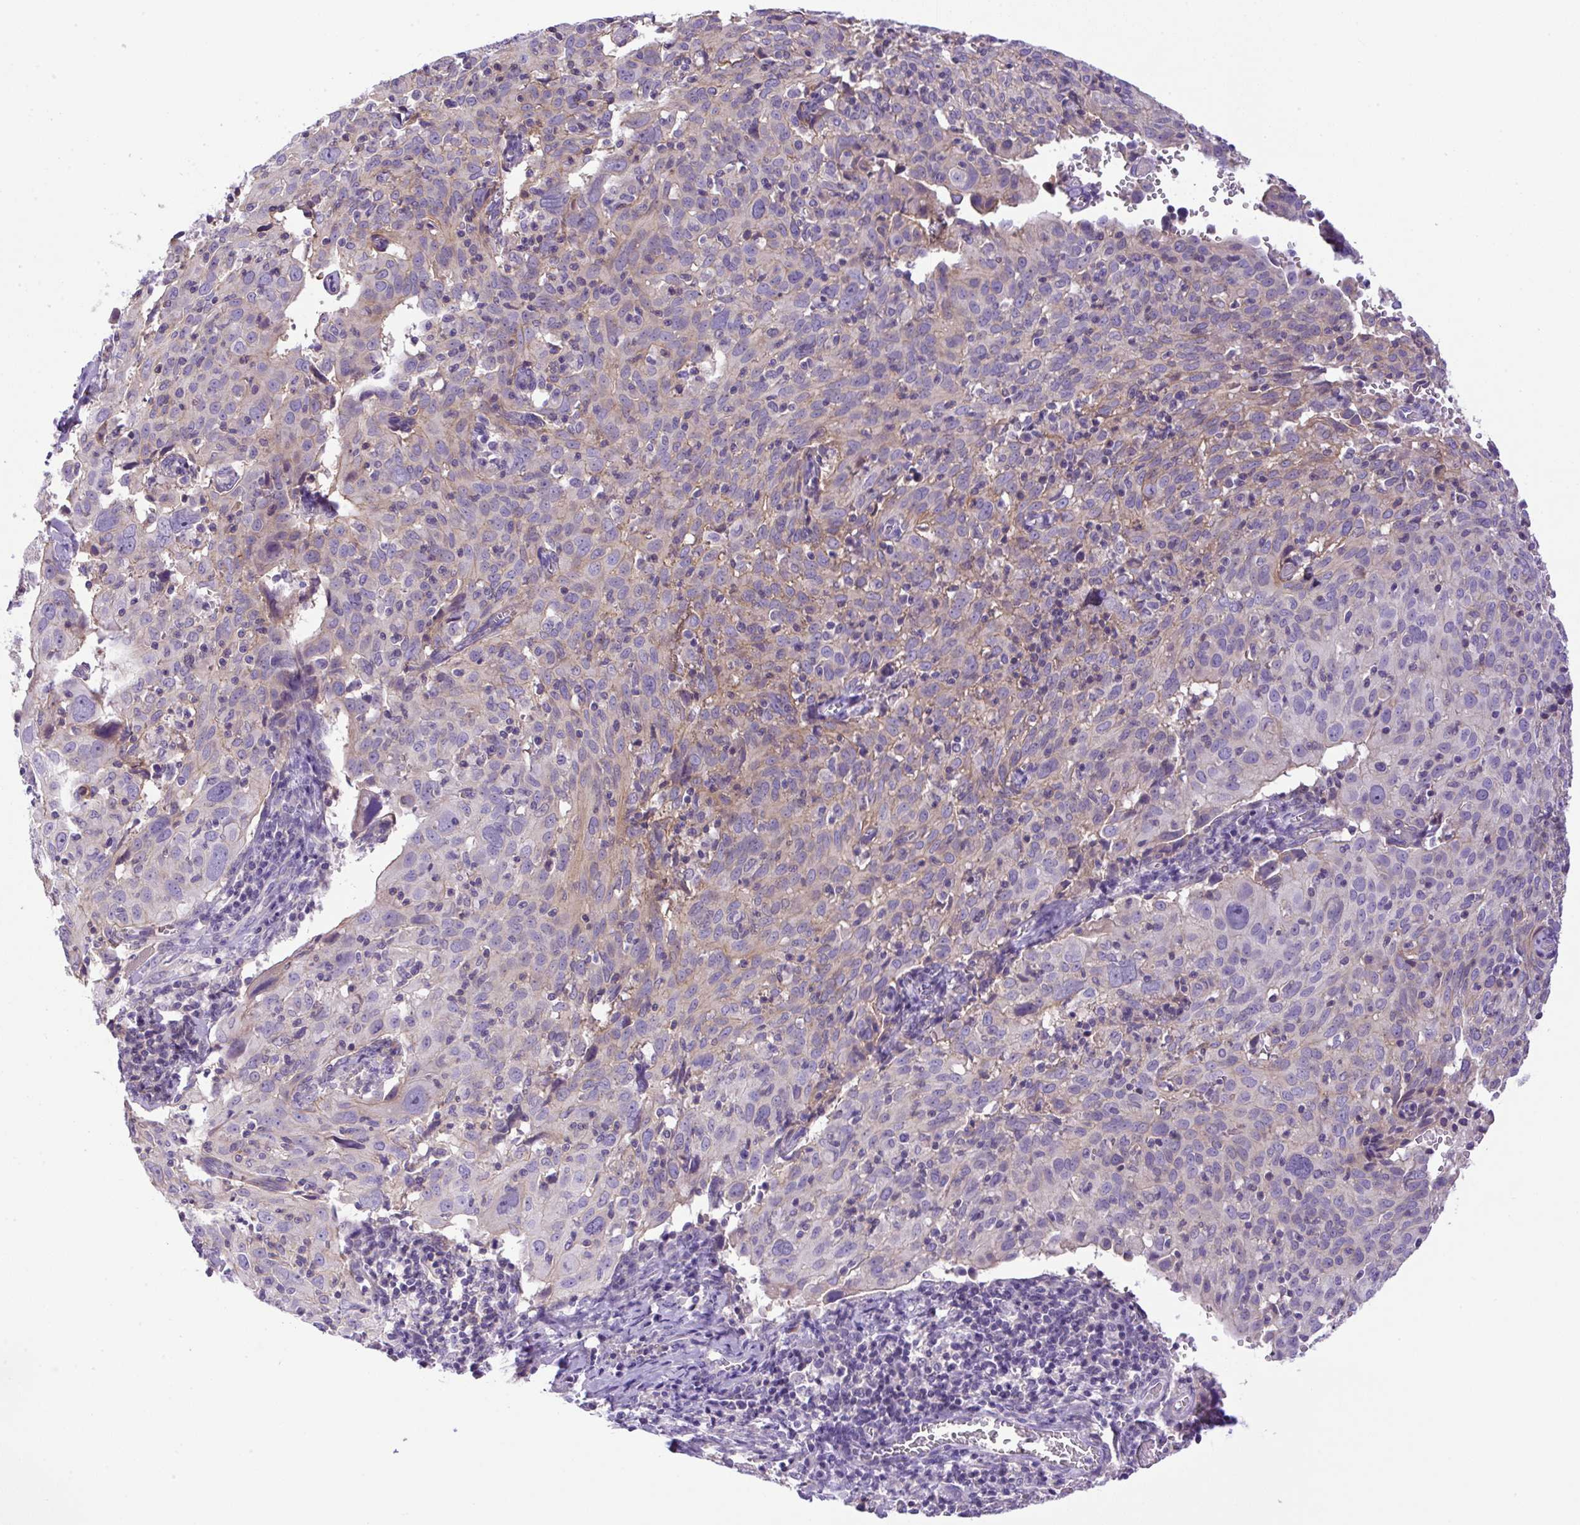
{"staining": {"intensity": "negative", "quantity": "none", "location": "none"}, "tissue": "cervical cancer", "cell_type": "Tumor cells", "image_type": "cancer", "snomed": [{"axis": "morphology", "description": "Squamous cell carcinoma, NOS"}, {"axis": "topography", "description": "Cervix"}], "caption": "Immunohistochemical staining of human cervical cancer (squamous cell carcinoma) exhibits no significant staining in tumor cells.", "gene": "NPTN", "patient": {"sex": "female", "age": 31}}